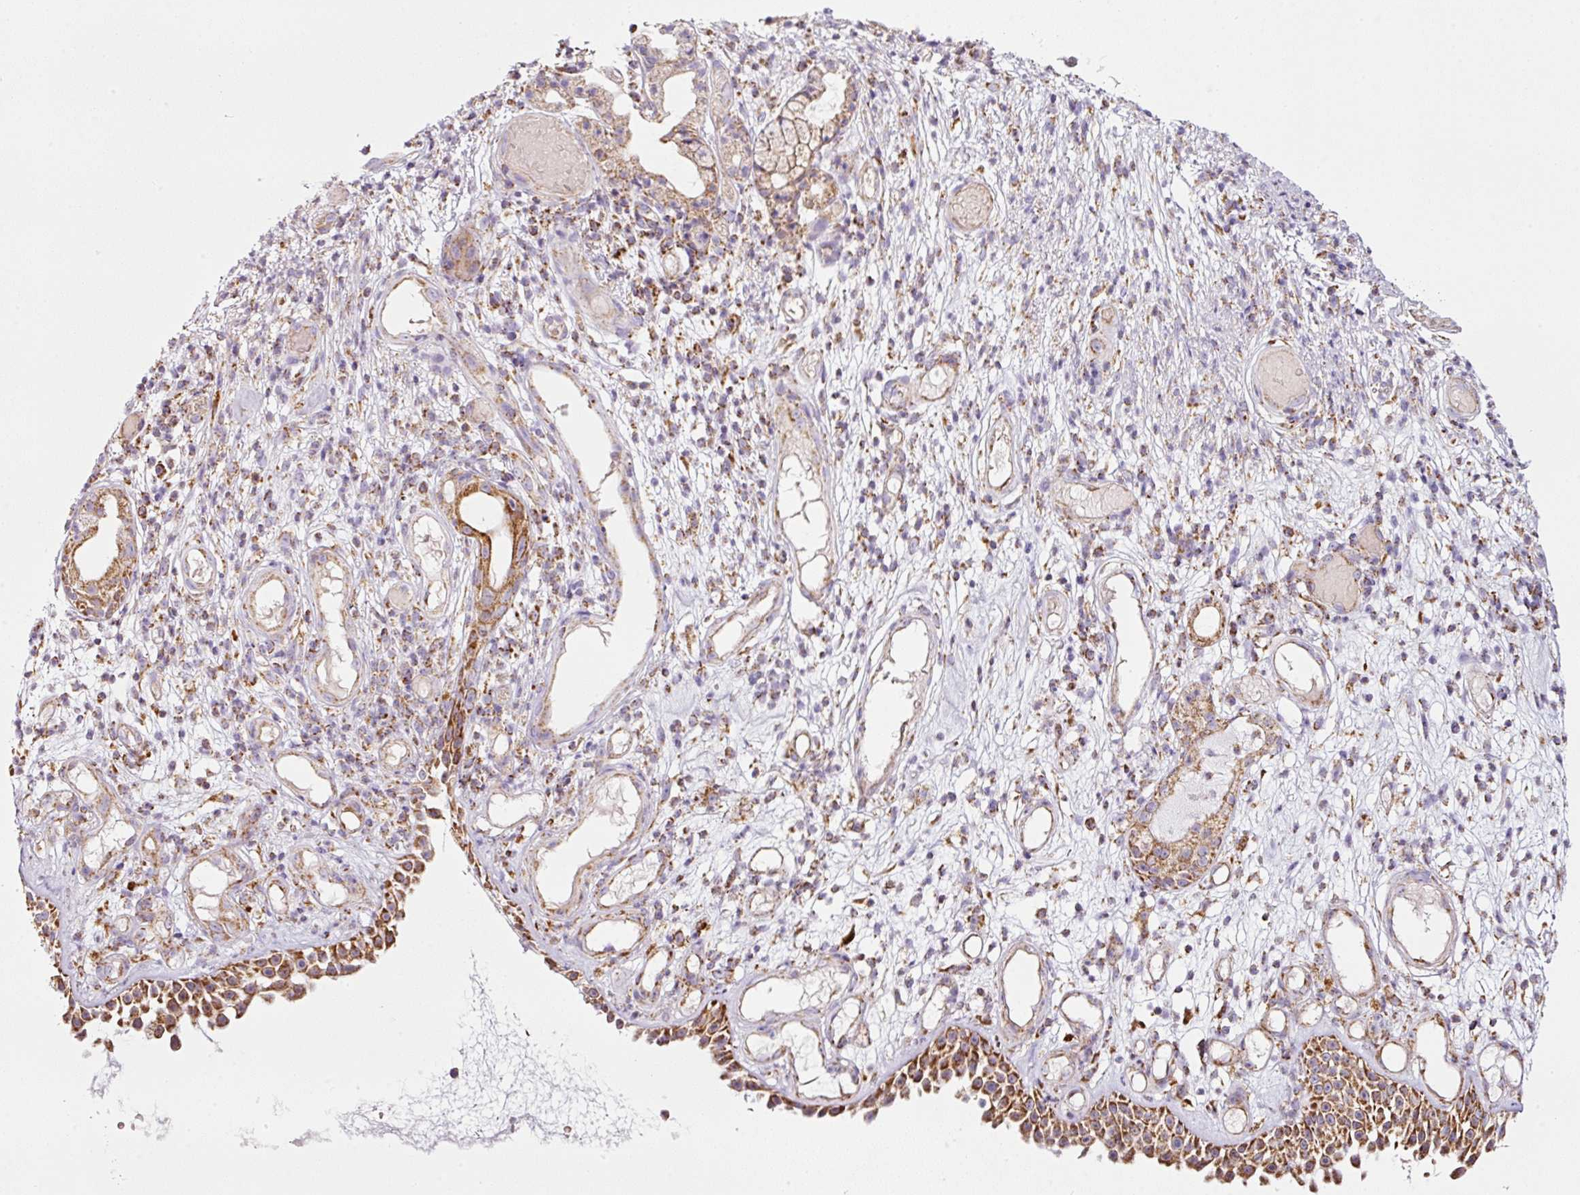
{"staining": {"intensity": "moderate", "quantity": ">75%", "location": "cytoplasmic/membranous"}, "tissue": "nasopharynx", "cell_type": "Respiratory epithelial cells", "image_type": "normal", "snomed": [{"axis": "morphology", "description": "Normal tissue, NOS"}, {"axis": "morphology", "description": "Inflammation, NOS"}, {"axis": "topography", "description": "Nasopharynx"}], "caption": "Protein expression analysis of benign human nasopharynx reveals moderate cytoplasmic/membranous expression in approximately >75% of respiratory epithelial cells.", "gene": "SDHA", "patient": {"sex": "male", "age": 54}}